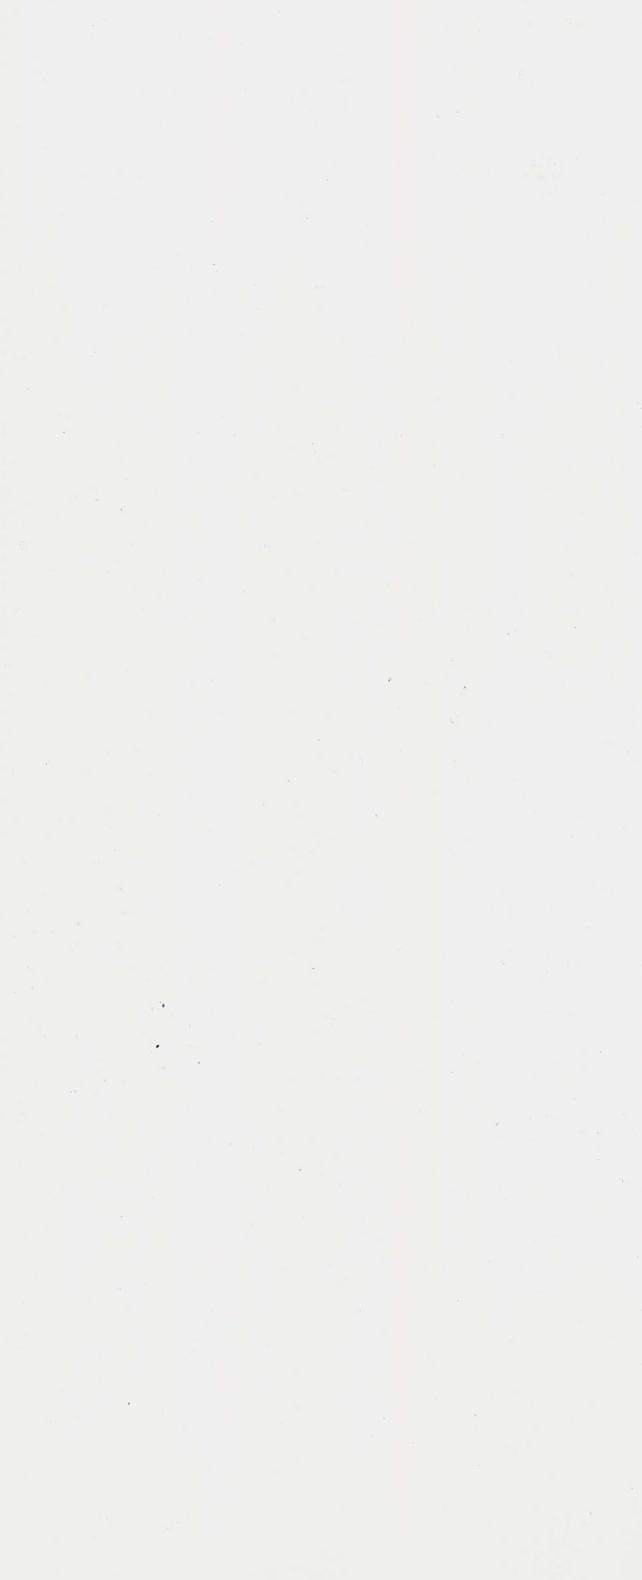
{"staining": {"intensity": "moderate", "quantity": ">75%", "location": "cytoplasmic/membranous"}, "tissue": "cervical cancer", "cell_type": "Tumor cells", "image_type": "cancer", "snomed": [{"axis": "morphology", "description": "Adenocarcinoma, NOS"}, {"axis": "topography", "description": "Cervix"}], "caption": "A medium amount of moderate cytoplasmic/membranous positivity is appreciated in about >75% of tumor cells in cervical cancer tissue.", "gene": "CKAP4", "patient": {"sex": "female", "age": 41}}